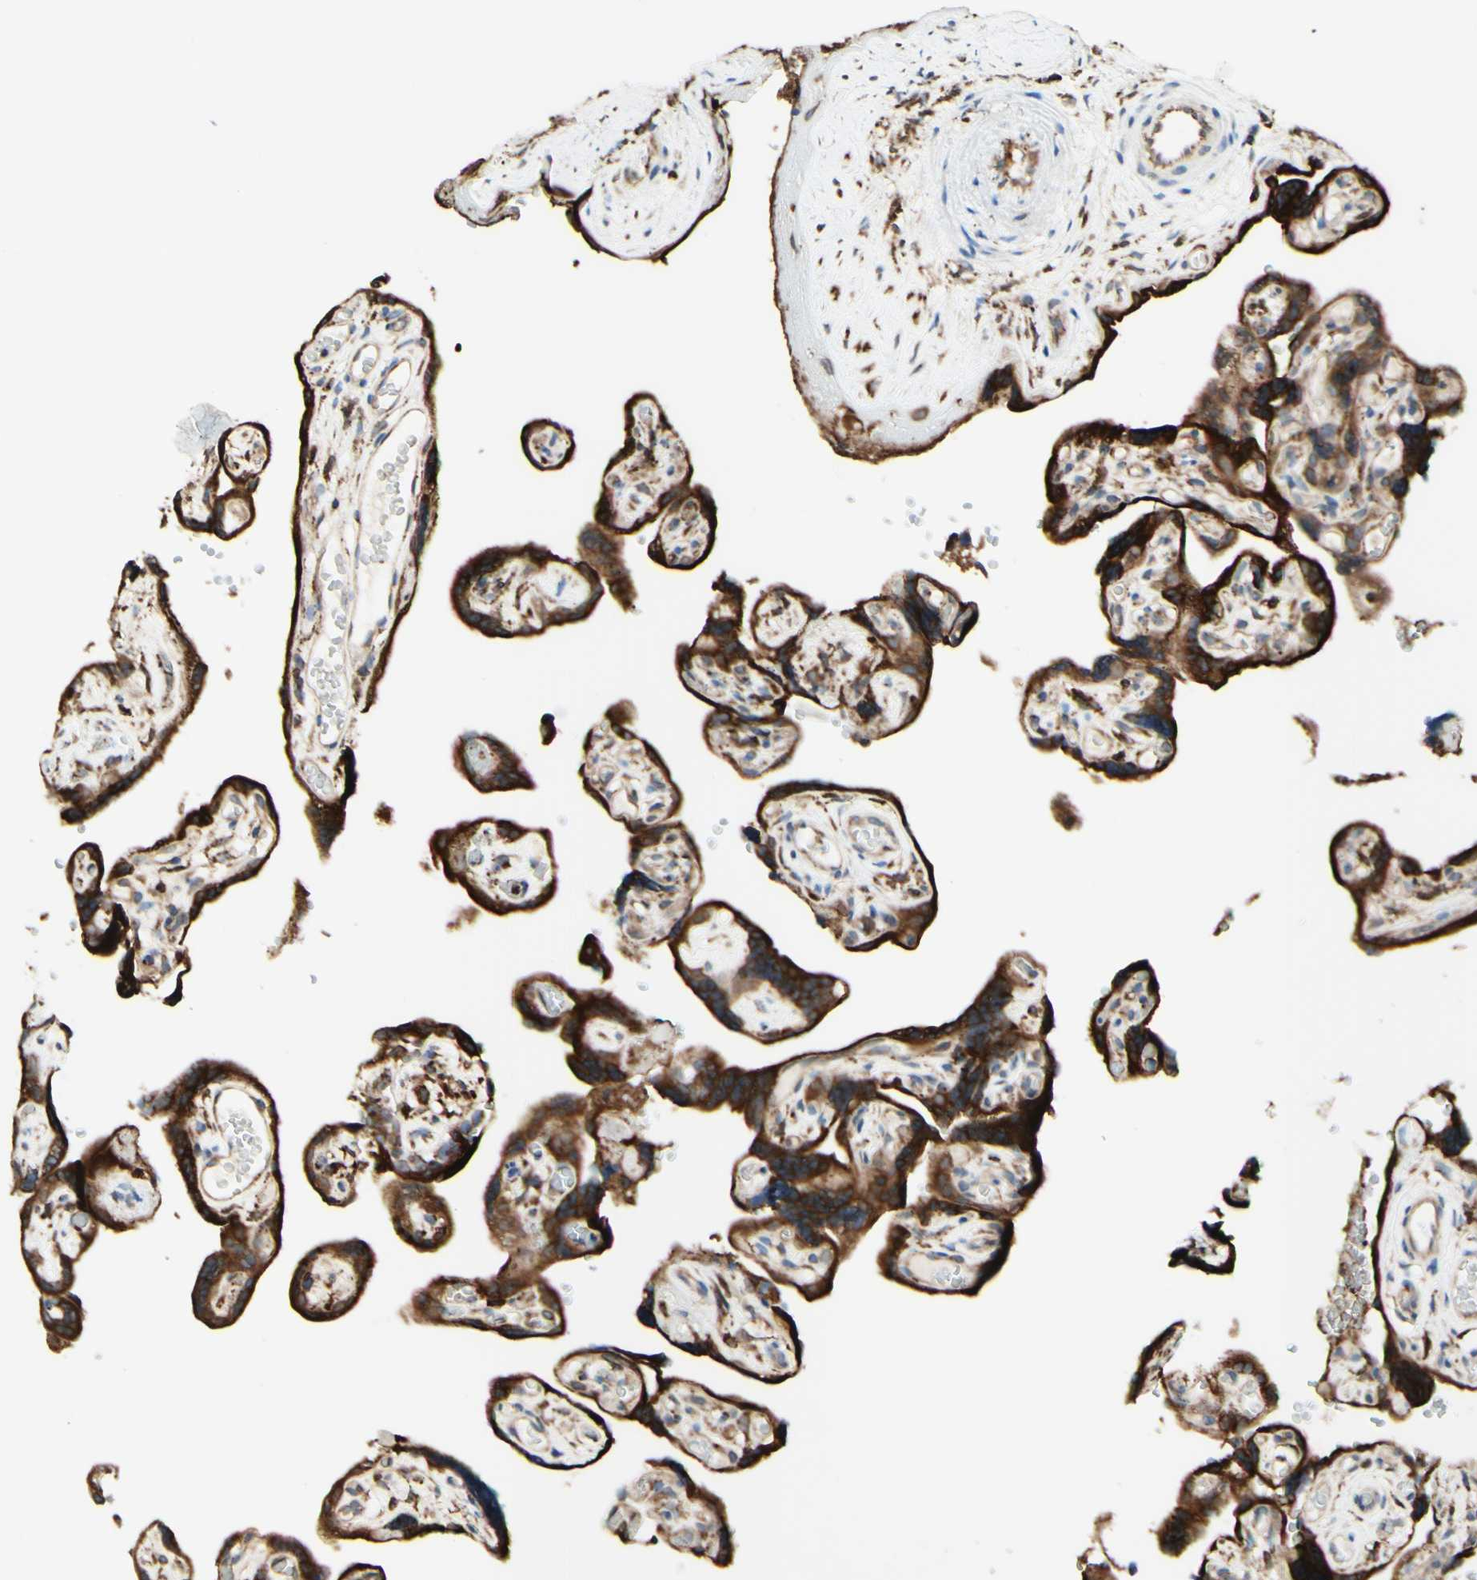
{"staining": {"intensity": "strong", "quantity": ">75%", "location": "cytoplasmic/membranous"}, "tissue": "placenta", "cell_type": "Decidual cells", "image_type": "normal", "snomed": [{"axis": "morphology", "description": "Normal tissue, NOS"}, {"axis": "topography", "description": "Placenta"}], "caption": "Immunohistochemical staining of normal human placenta reveals >75% levels of strong cytoplasmic/membranous protein staining in approximately >75% of decidual cells.", "gene": "DNAJB11", "patient": {"sex": "female", "age": 30}}